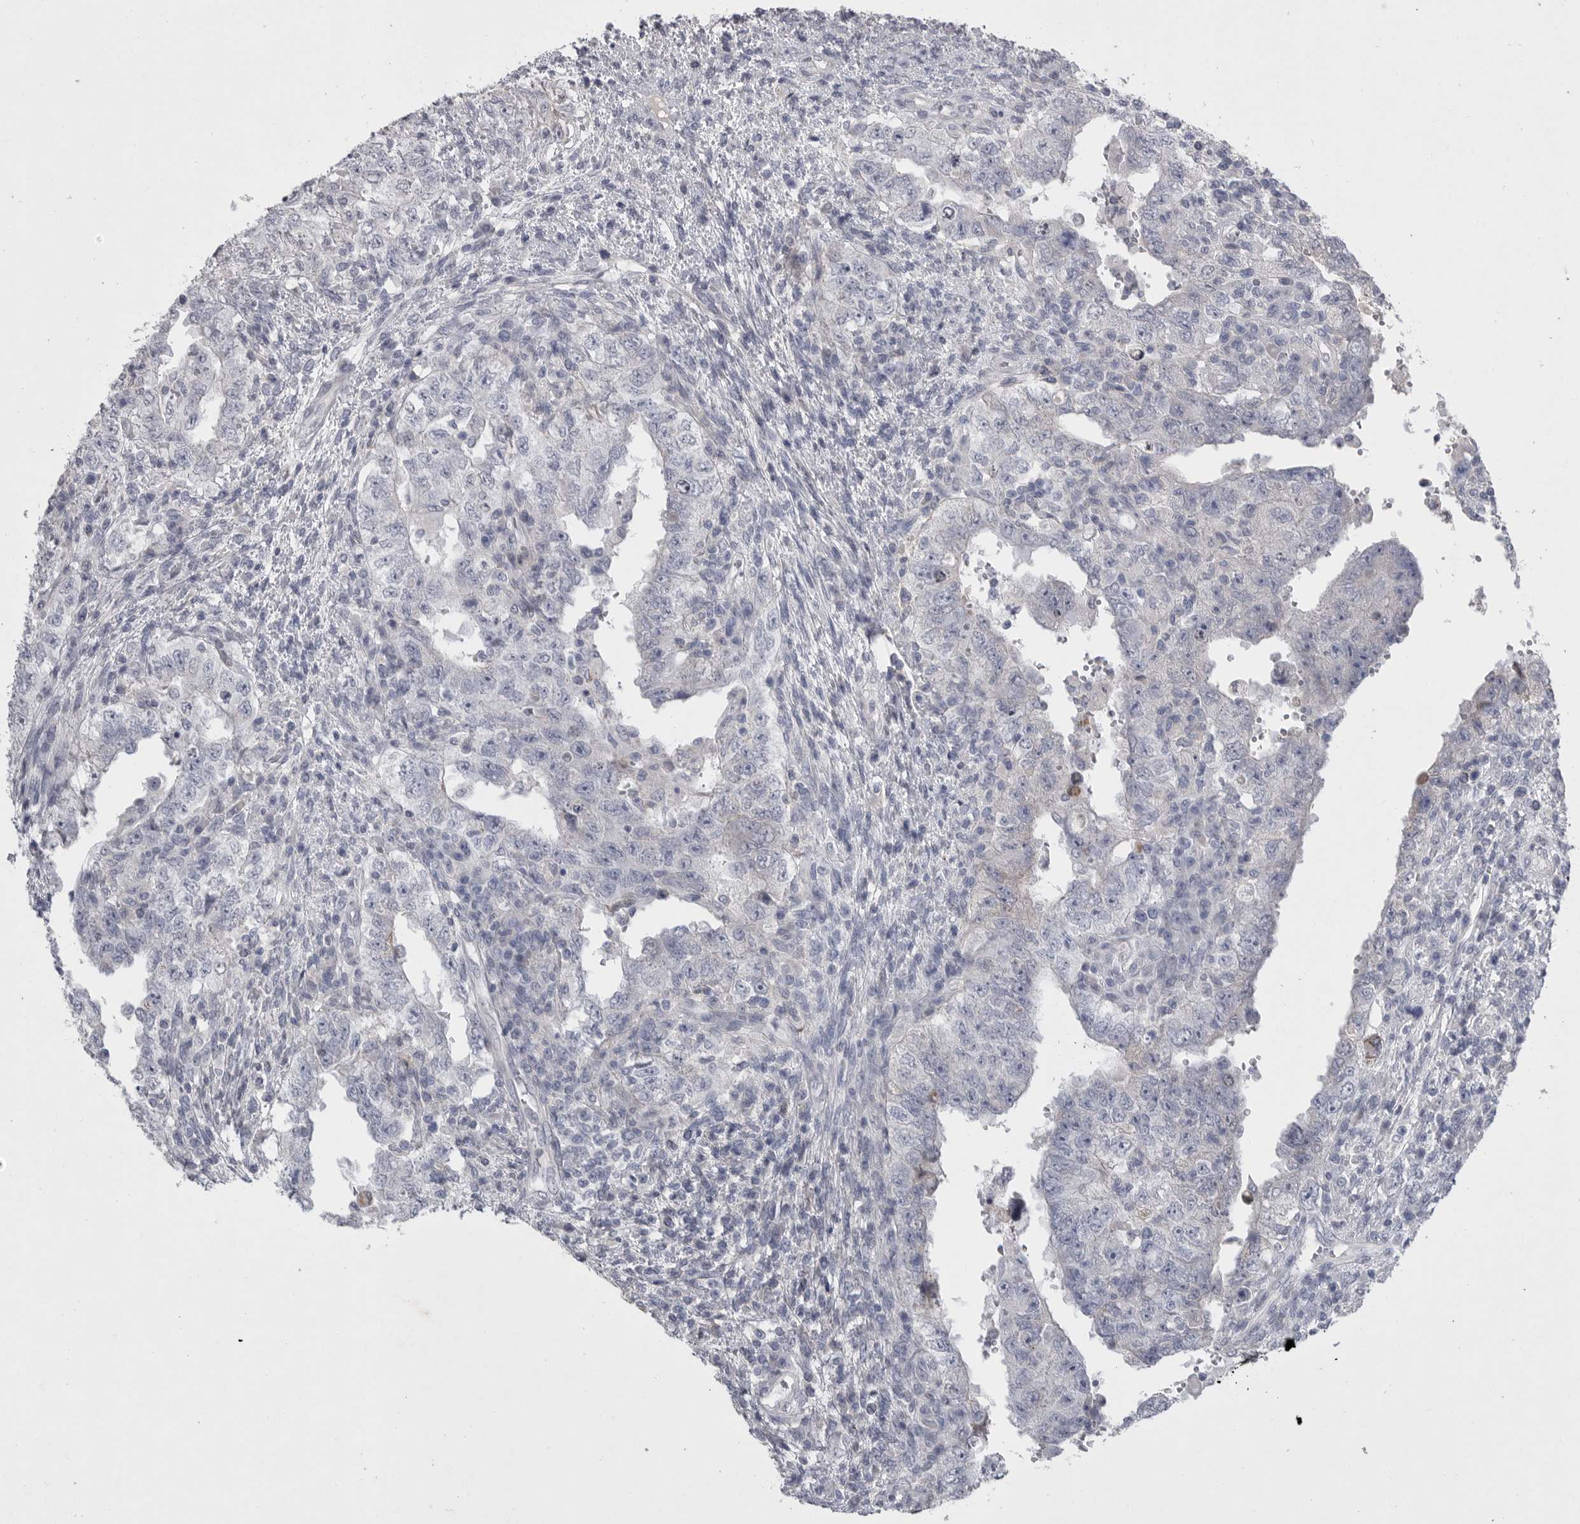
{"staining": {"intensity": "negative", "quantity": "none", "location": "none"}, "tissue": "testis cancer", "cell_type": "Tumor cells", "image_type": "cancer", "snomed": [{"axis": "morphology", "description": "Carcinoma, Embryonal, NOS"}, {"axis": "topography", "description": "Testis"}], "caption": "A micrograph of testis cancer (embryonal carcinoma) stained for a protein displays no brown staining in tumor cells.", "gene": "CRP", "patient": {"sex": "male", "age": 26}}